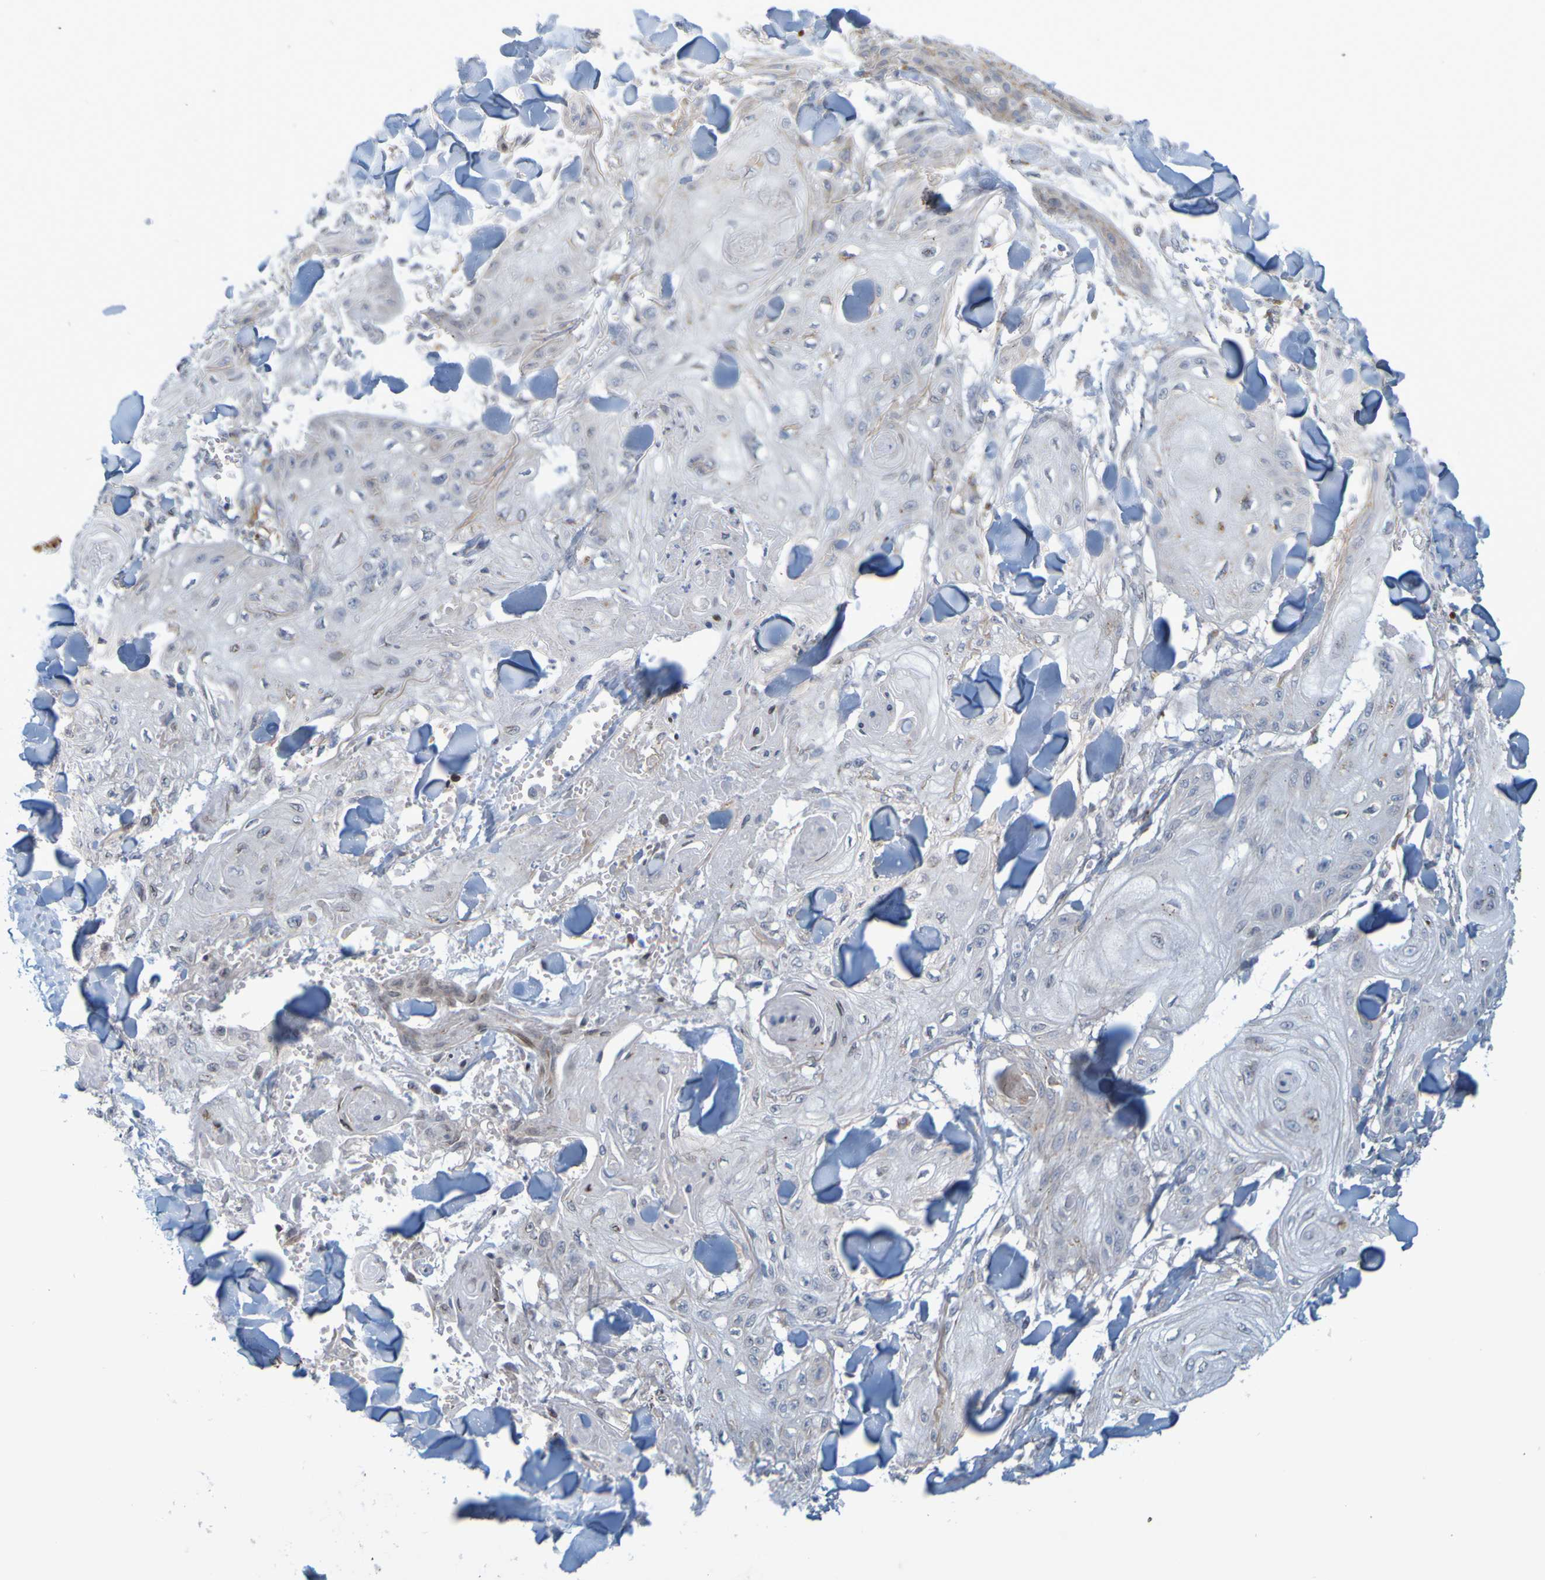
{"staining": {"intensity": "negative", "quantity": "none", "location": "none"}, "tissue": "skin cancer", "cell_type": "Tumor cells", "image_type": "cancer", "snomed": [{"axis": "morphology", "description": "Squamous cell carcinoma, NOS"}, {"axis": "topography", "description": "Skin"}], "caption": "DAB (3,3'-diaminobenzidine) immunohistochemical staining of human squamous cell carcinoma (skin) displays no significant expression in tumor cells. (Brightfield microscopy of DAB immunohistochemistry (IHC) at high magnification).", "gene": "MAG", "patient": {"sex": "male", "age": 74}}